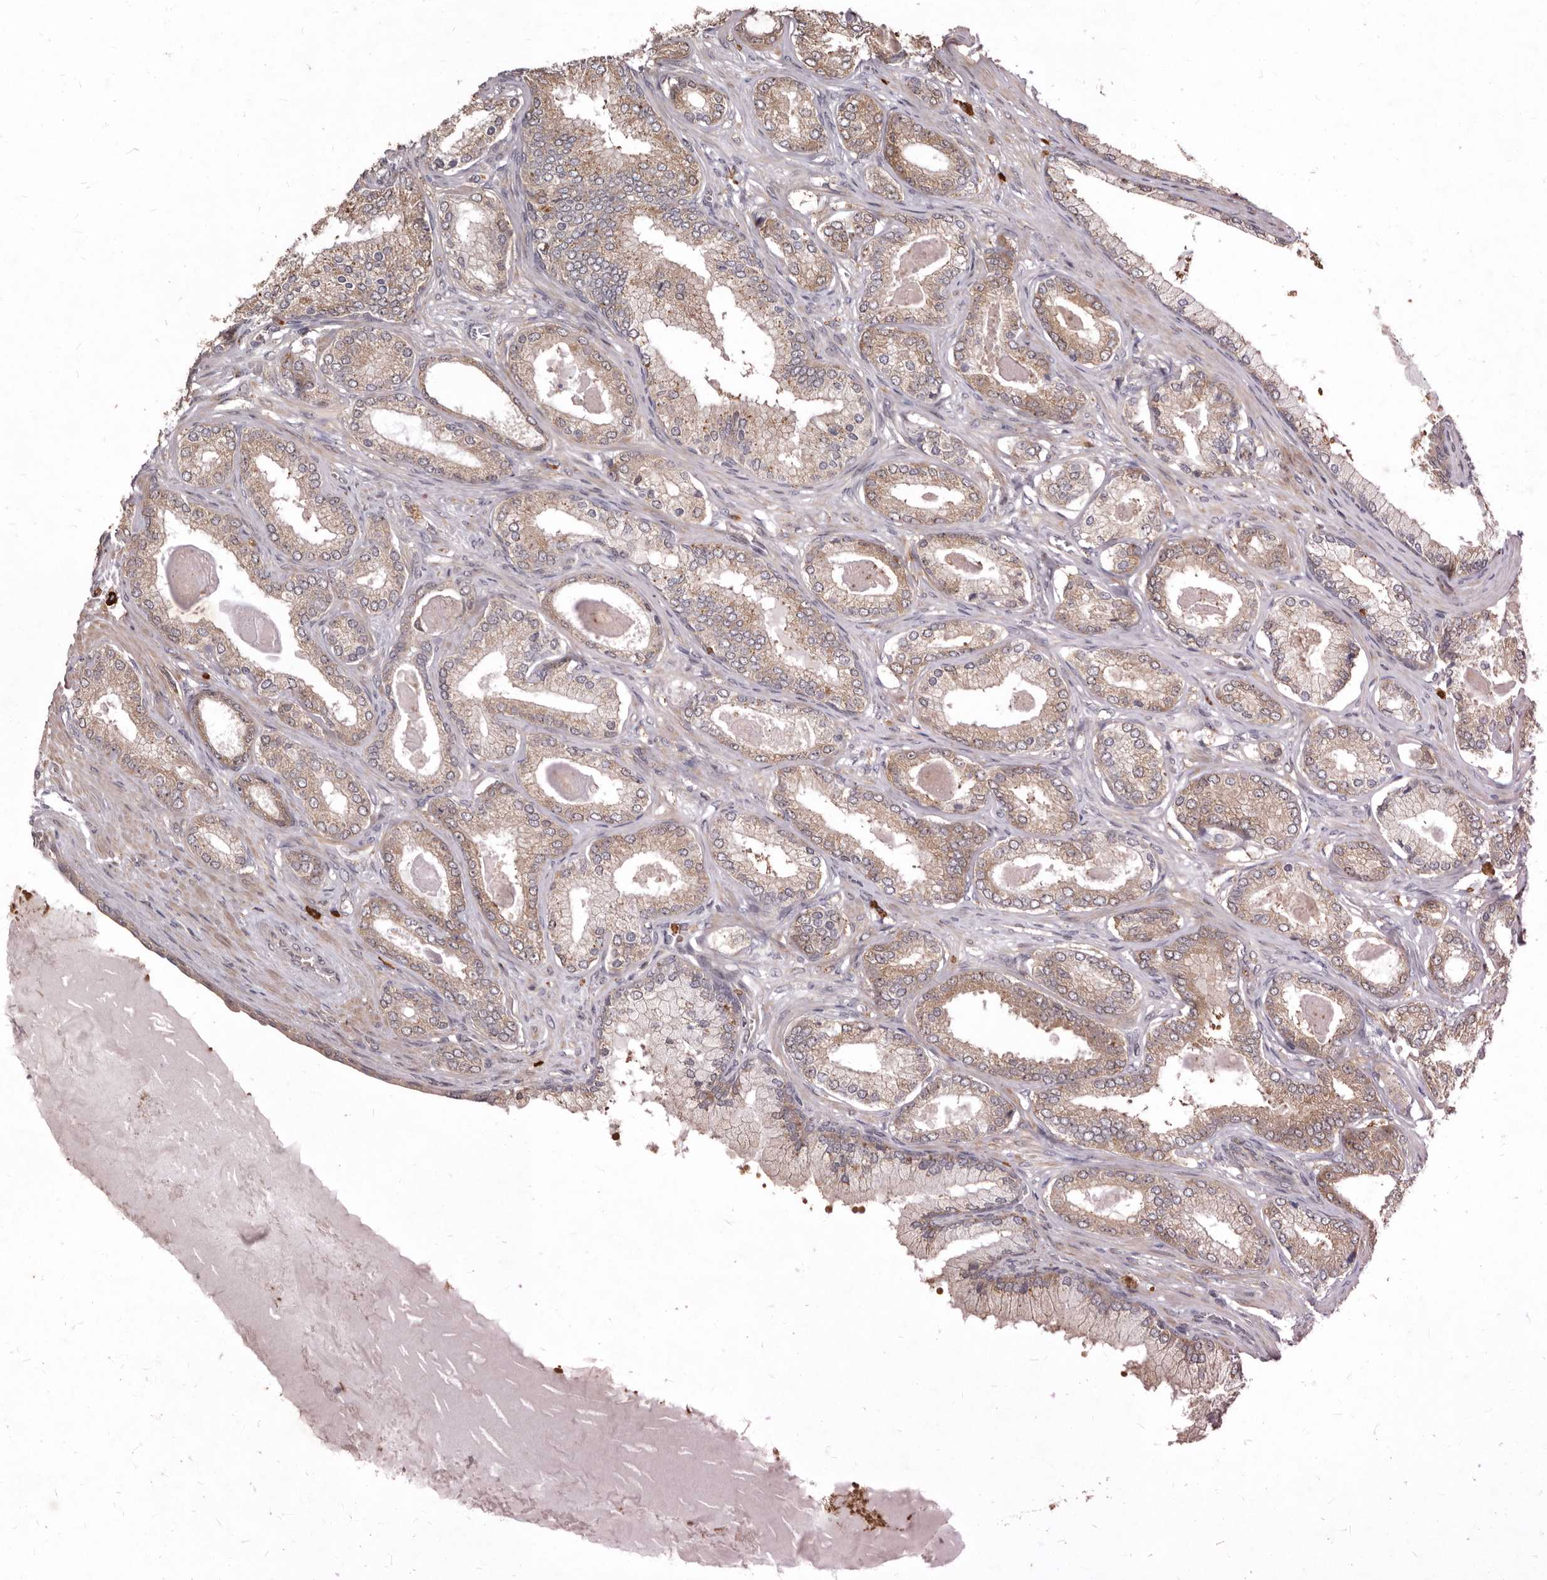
{"staining": {"intensity": "moderate", "quantity": ">75%", "location": "cytoplasmic/membranous"}, "tissue": "prostate cancer", "cell_type": "Tumor cells", "image_type": "cancer", "snomed": [{"axis": "morphology", "description": "Adenocarcinoma, Low grade"}, {"axis": "topography", "description": "Prostate"}], "caption": "The immunohistochemical stain labels moderate cytoplasmic/membranous positivity in tumor cells of prostate low-grade adenocarcinoma tissue.", "gene": "ACLY", "patient": {"sex": "male", "age": 70}}